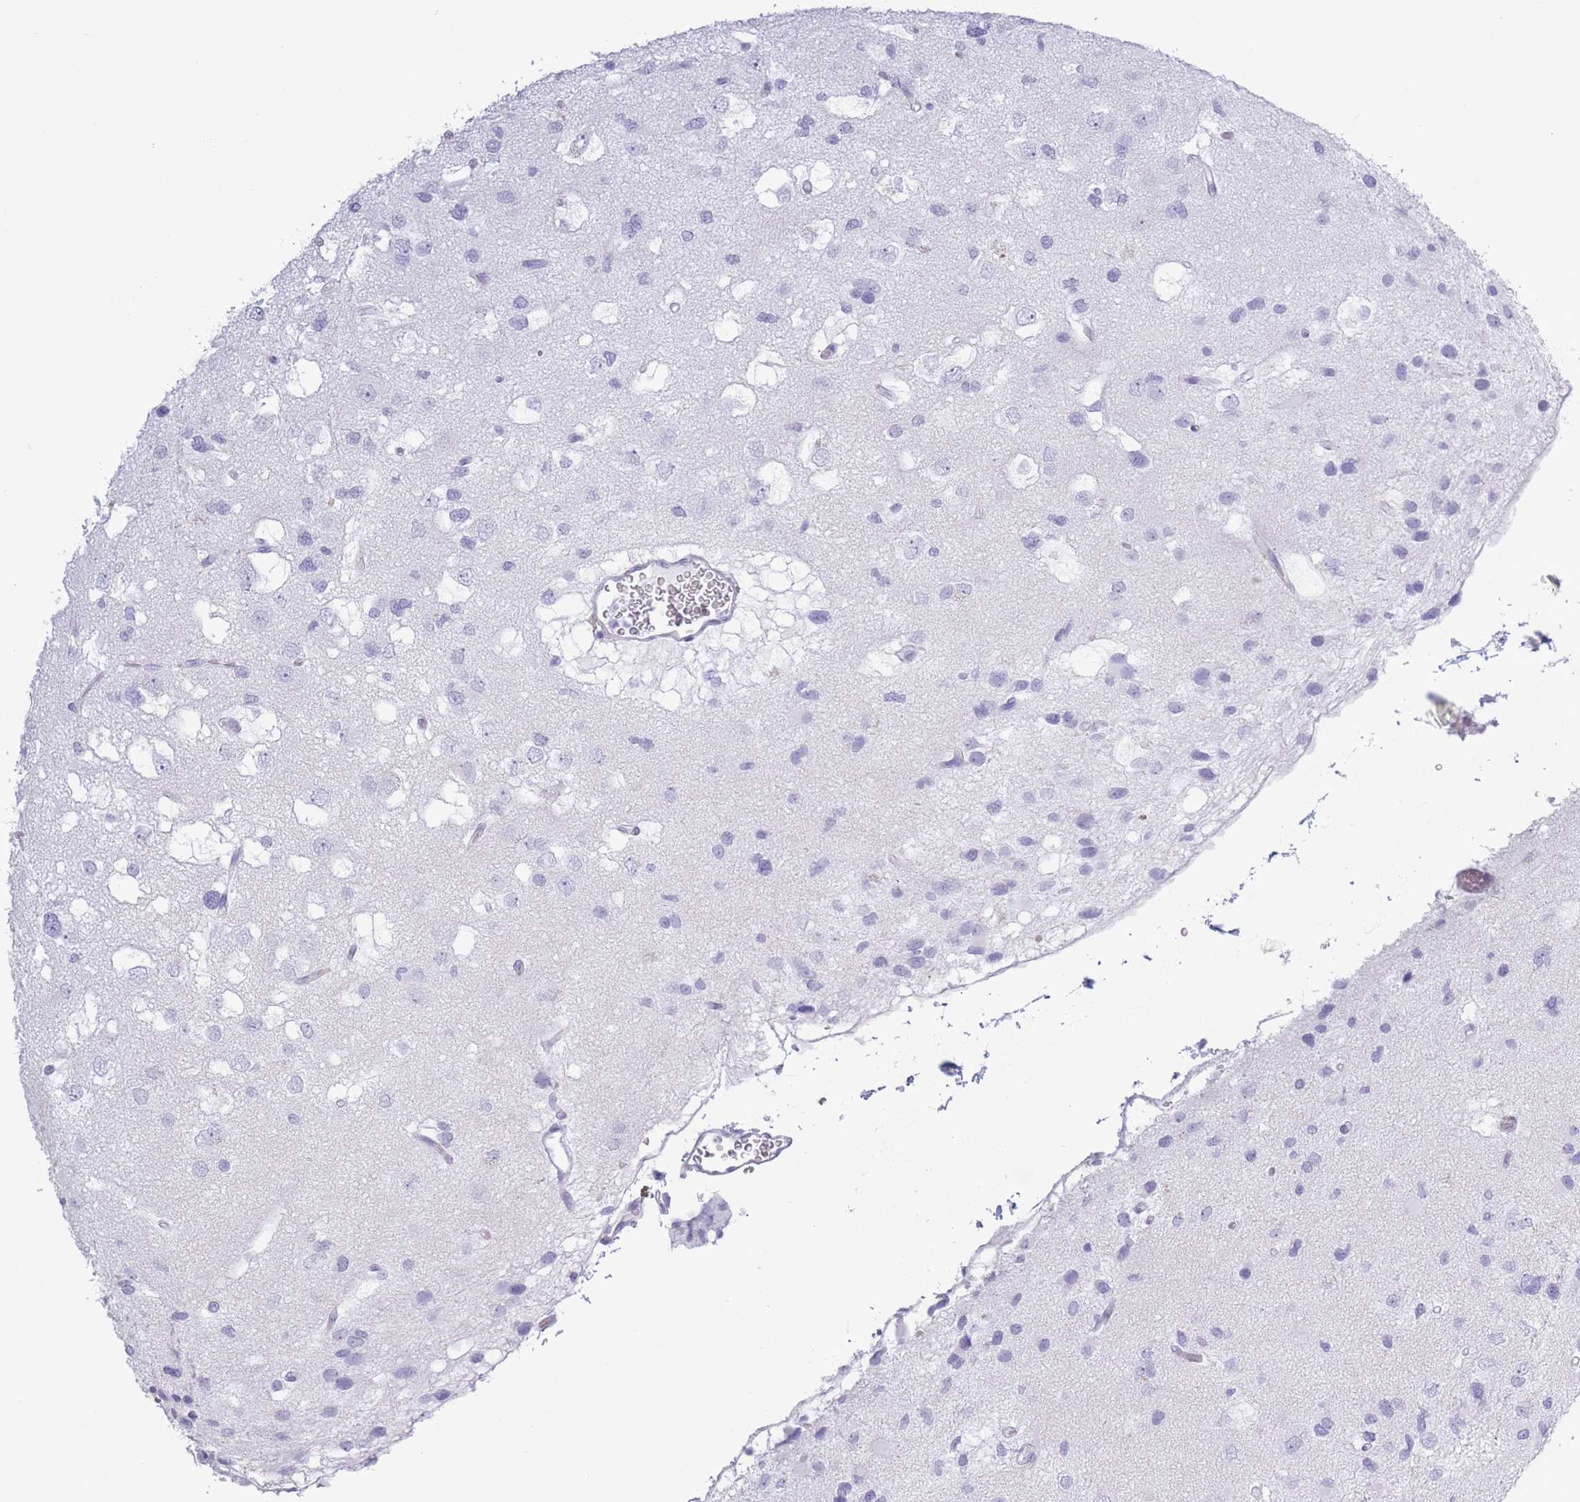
{"staining": {"intensity": "negative", "quantity": "none", "location": "none"}, "tissue": "glioma", "cell_type": "Tumor cells", "image_type": "cancer", "snomed": [{"axis": "morphology", "description": "Glioma, malignant, High grade"}, {"axis": "topography", "description": "Brain"}], "caption": "An immunohistochemistry micrograph of glioma is shown. There is no staining in tumor cells of glioma. Brightfield microscopy of immunohistochemistry (IHC) stained with DAB (brown) and hematoxylin (blue), captured at high magnification.", "gene": "OR7C1", "patient": {"sex": "male", "age": 53}}